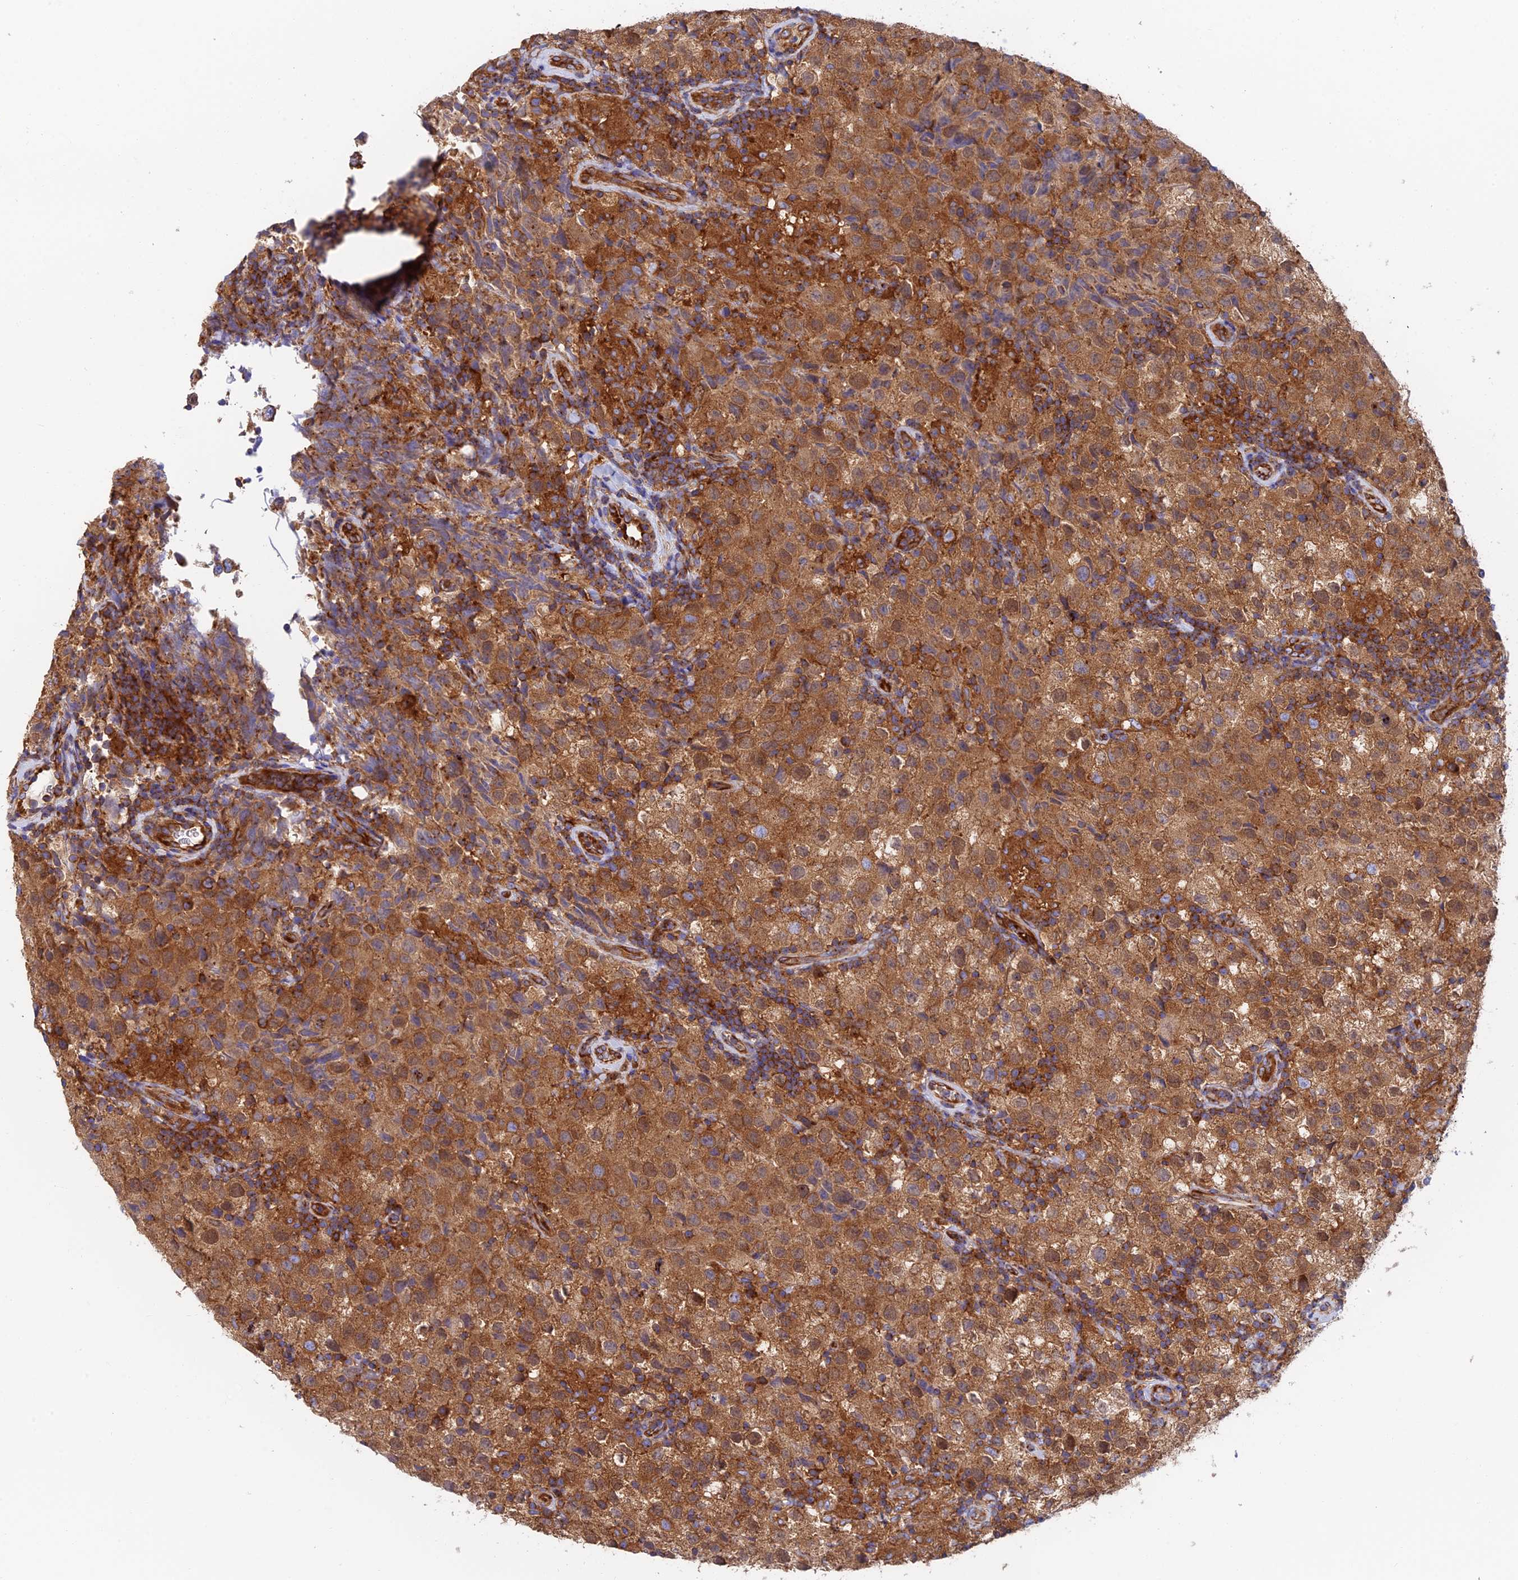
{"staining": {"intensity": "moderate", "quantity": ">75%", "location": "cytoplasmic/membranous"}, "tissue": "testis cancer", "cell_type": "Tumor cells", "image_type": "cancer", "snomed": [{"axis": "morphology", "description": "Seminoma, NOS"}, {"axis": "morphology", "description": "Carcinoma, Embryonal, NOS"}, {"axis": "topography", "description": "Testis"}], "caption": "The micrograph reveals staining of testis cancer (embryonal carcinoma), revealing moderate cytoplasmic/membranous protein staining (brown color) within tumor cells.", "gene": "DCTN2", "patient": {"sex": "male", "age": 41}}